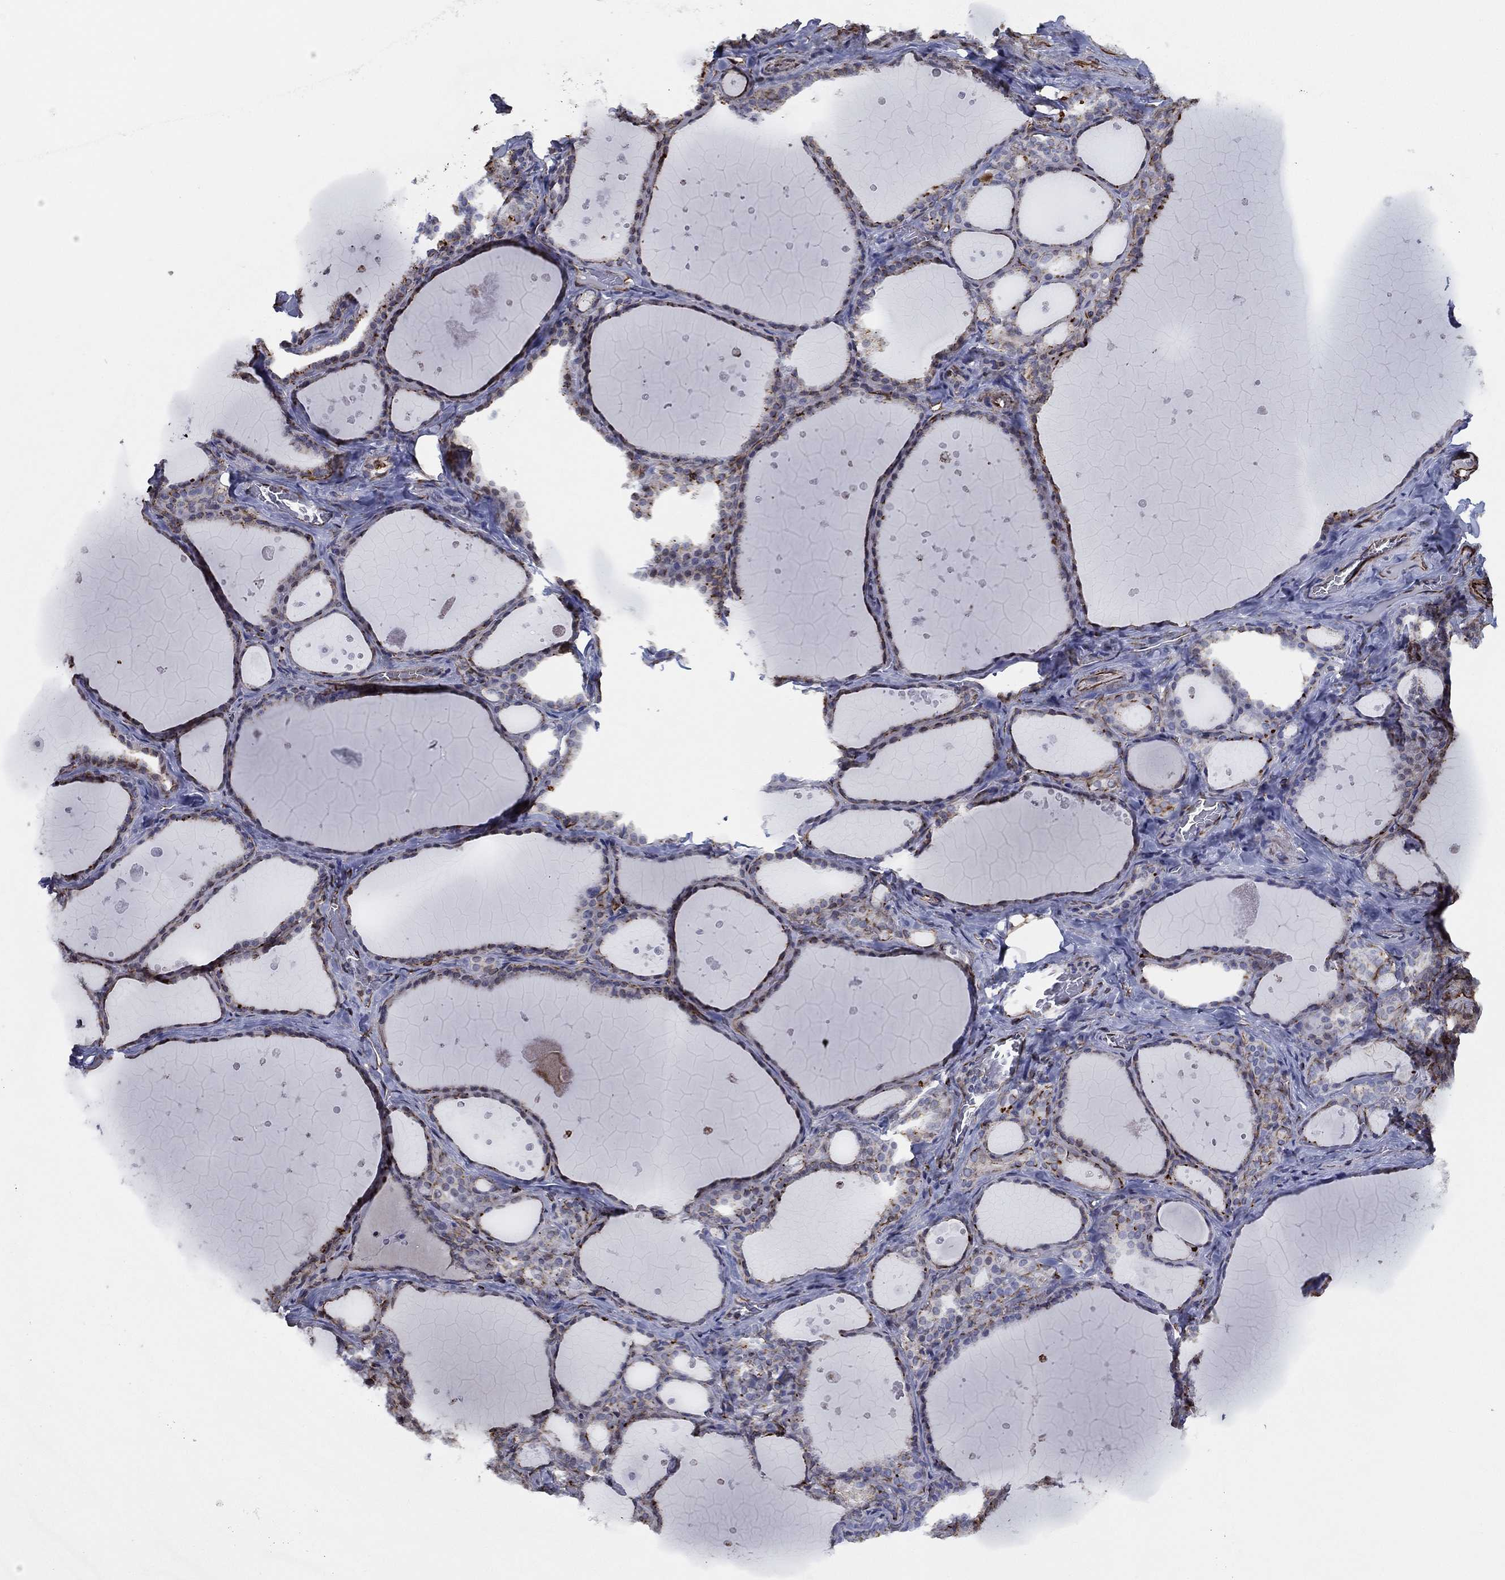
{"staining": {"intensity": "negative", "quantity": "none", "location": "none"}, "tissue": "thyroid gland", "cell_type": "Glandular cells", "image_type": "normal", "snomed": [{"axis": "morphology", "description": "Normal tissue, NOS"}, {"axis": "topography", "description": "Thyroid gland"}], "caption": "Protein analysis of normal thyroid gland displays no significant staining in glandular cells. The staining was performed using DAB to visualize the protein expression in brown, while the nuclei were stained in blue with hematoxylin (Magnification: 20x).", "gene": "MAS1", "patient": {"sex": "male", "age": 63}}